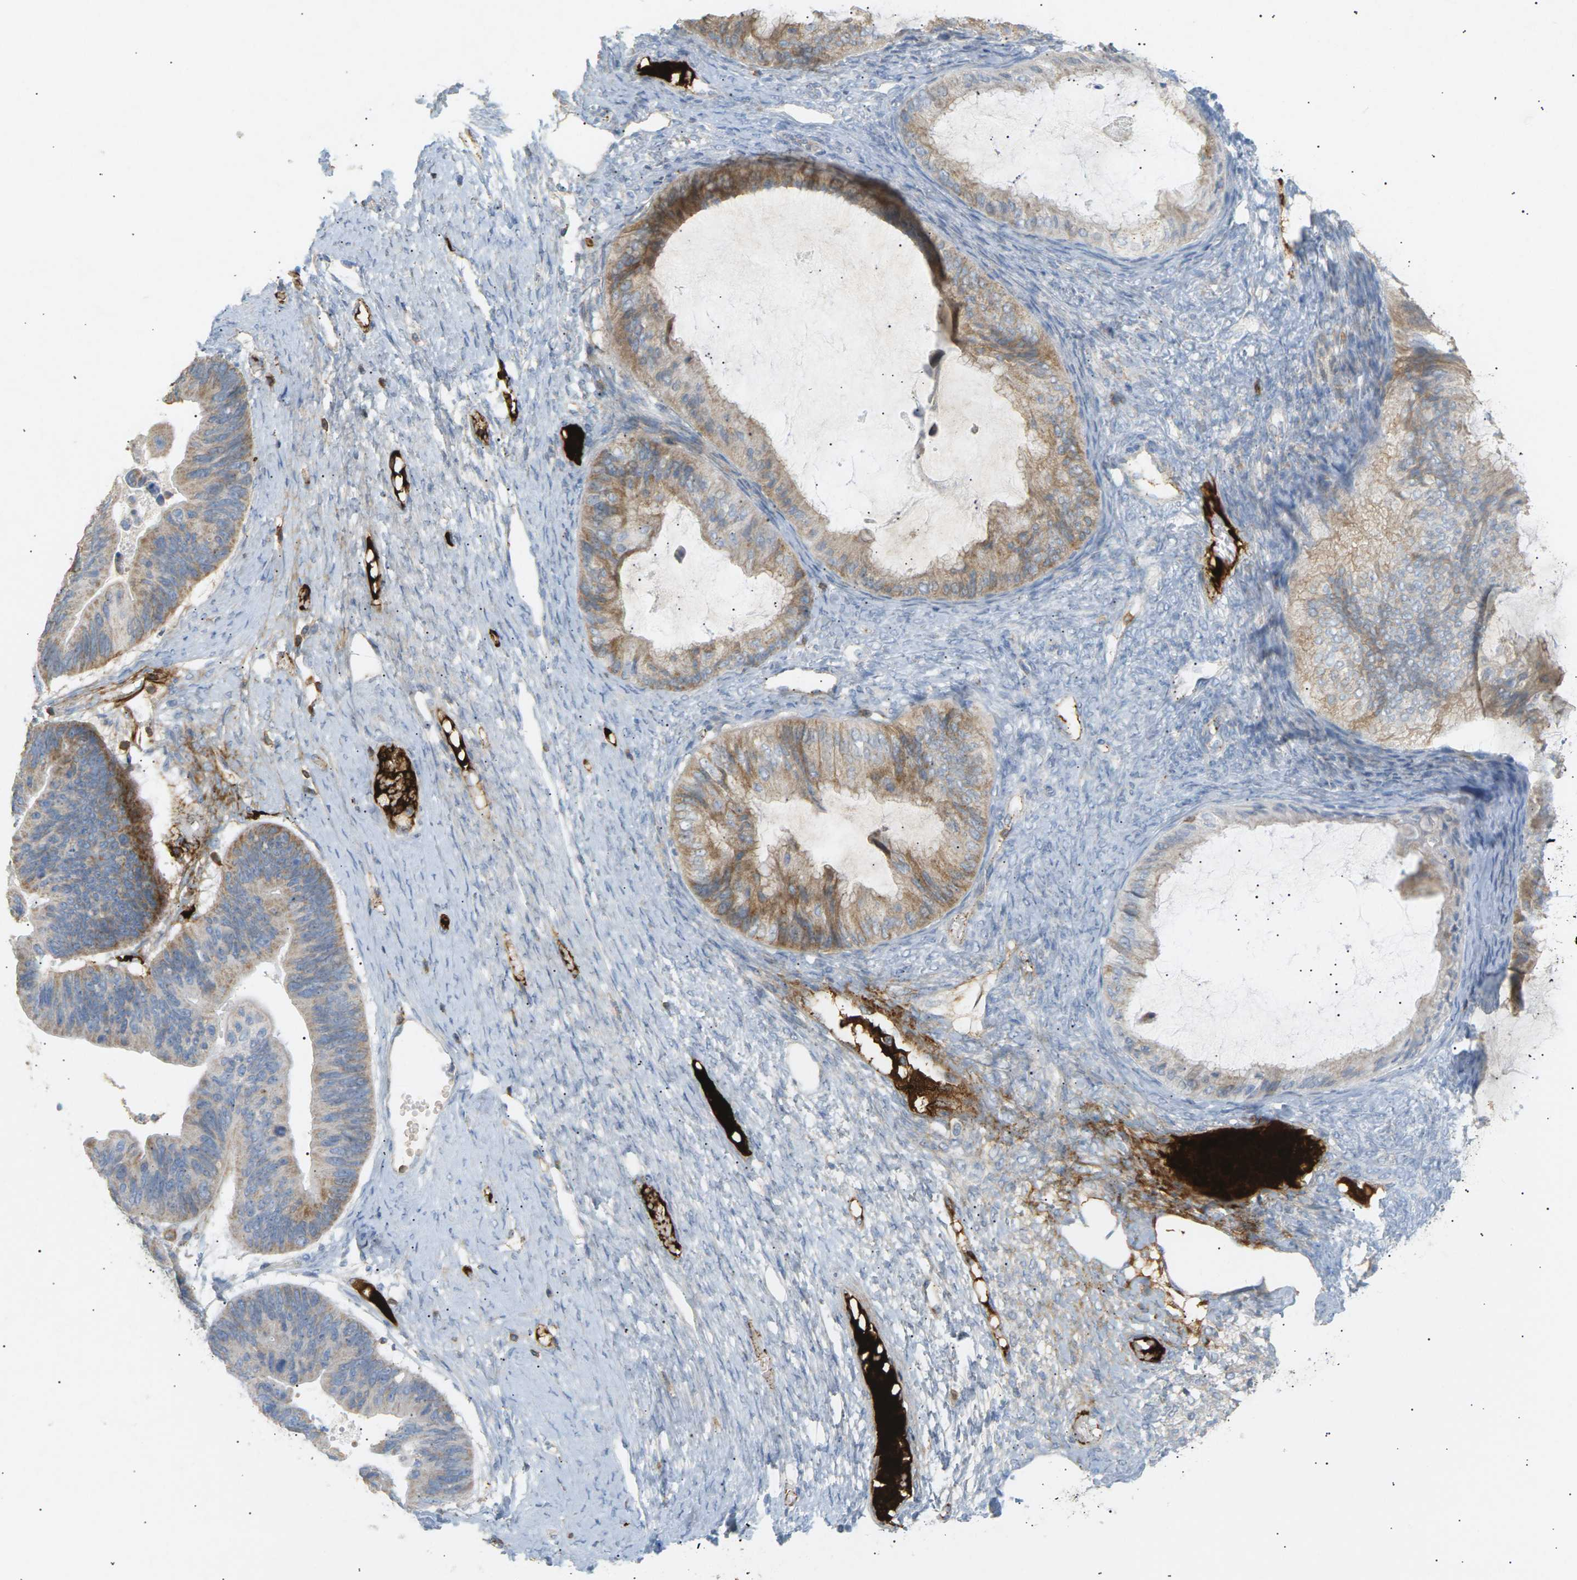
{"staining": {"intensity": "weak", "quantity": "25%-75%", "location": "cytoplasmic/membranous"}, "tissue": "ovarian cancer", "cell_type": "Tumor cells", "image_type": "cancer", "snomed": [{"axis": "morphology", "description": "Cystadenocarcinoma, mucinous, NOS"}, {"axis": "topography", "description": "Ovary"}], "caption": "Protein staining of ovarian cancer tissue shows weak cytoplasmic/membranous expression in about 25%-75% of tumor cells.", "gene": "LIME1", "patient": {"sex": "female", "age": 61}}